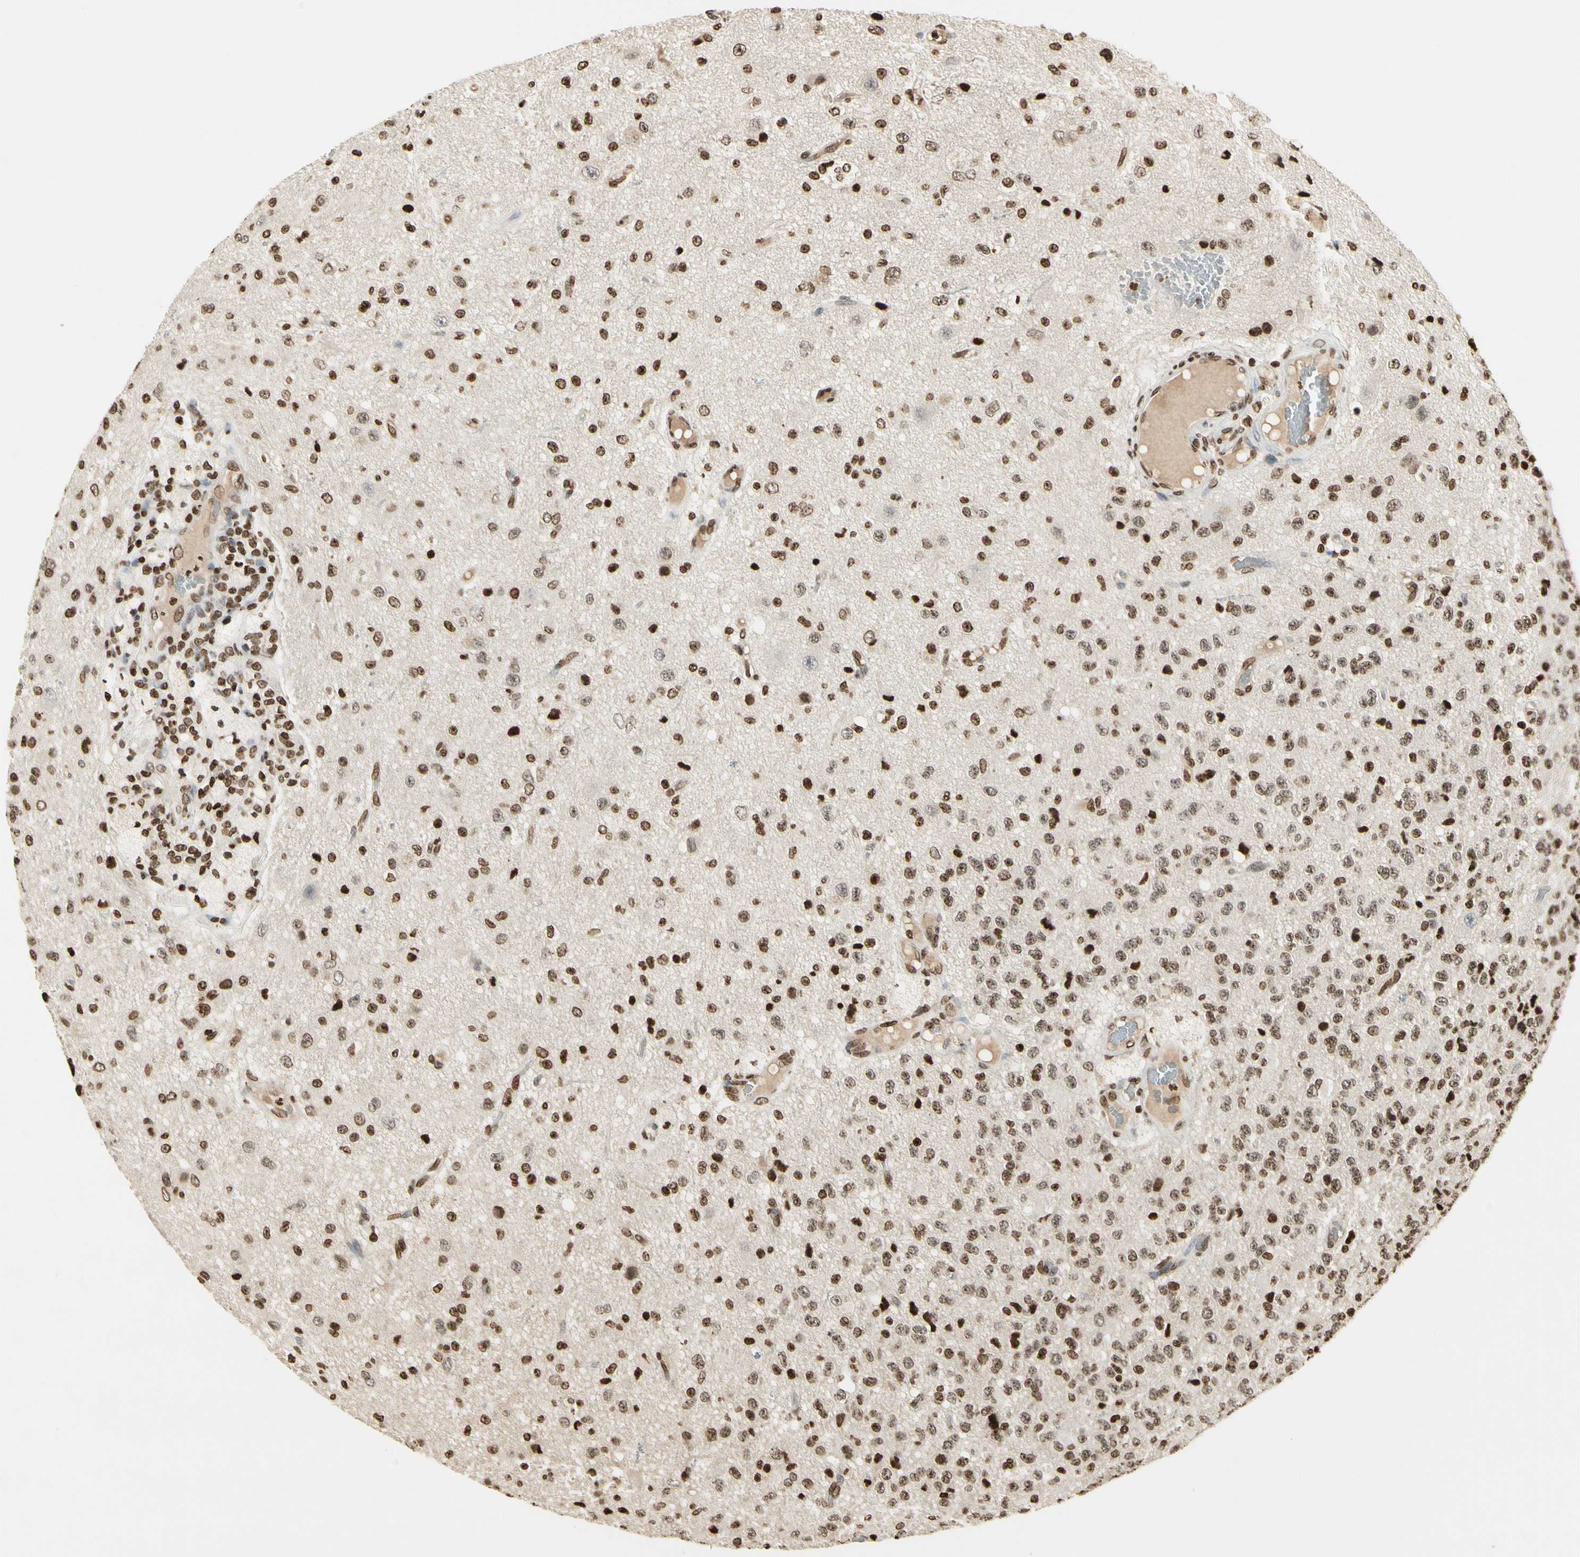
{"staining": {"intensity": "moderate", "quantity": ">75%", "location": "nuclear"}, "tissue": "glioma", "cell_type": "Tumor cells", "image_type": "cancer", "snomed": [{"axis": "morphology", "description": "Glioma, malignant, High grade"}, {"axis": "topography", "description": "pancreas cauda"}], "caption": "Protein positivity by IHC exhibits moderate nuclear expression in about >75% of tumor cells in glioma.", "gene": "RORA", "patient": {"sex": "male", "age": 60}}